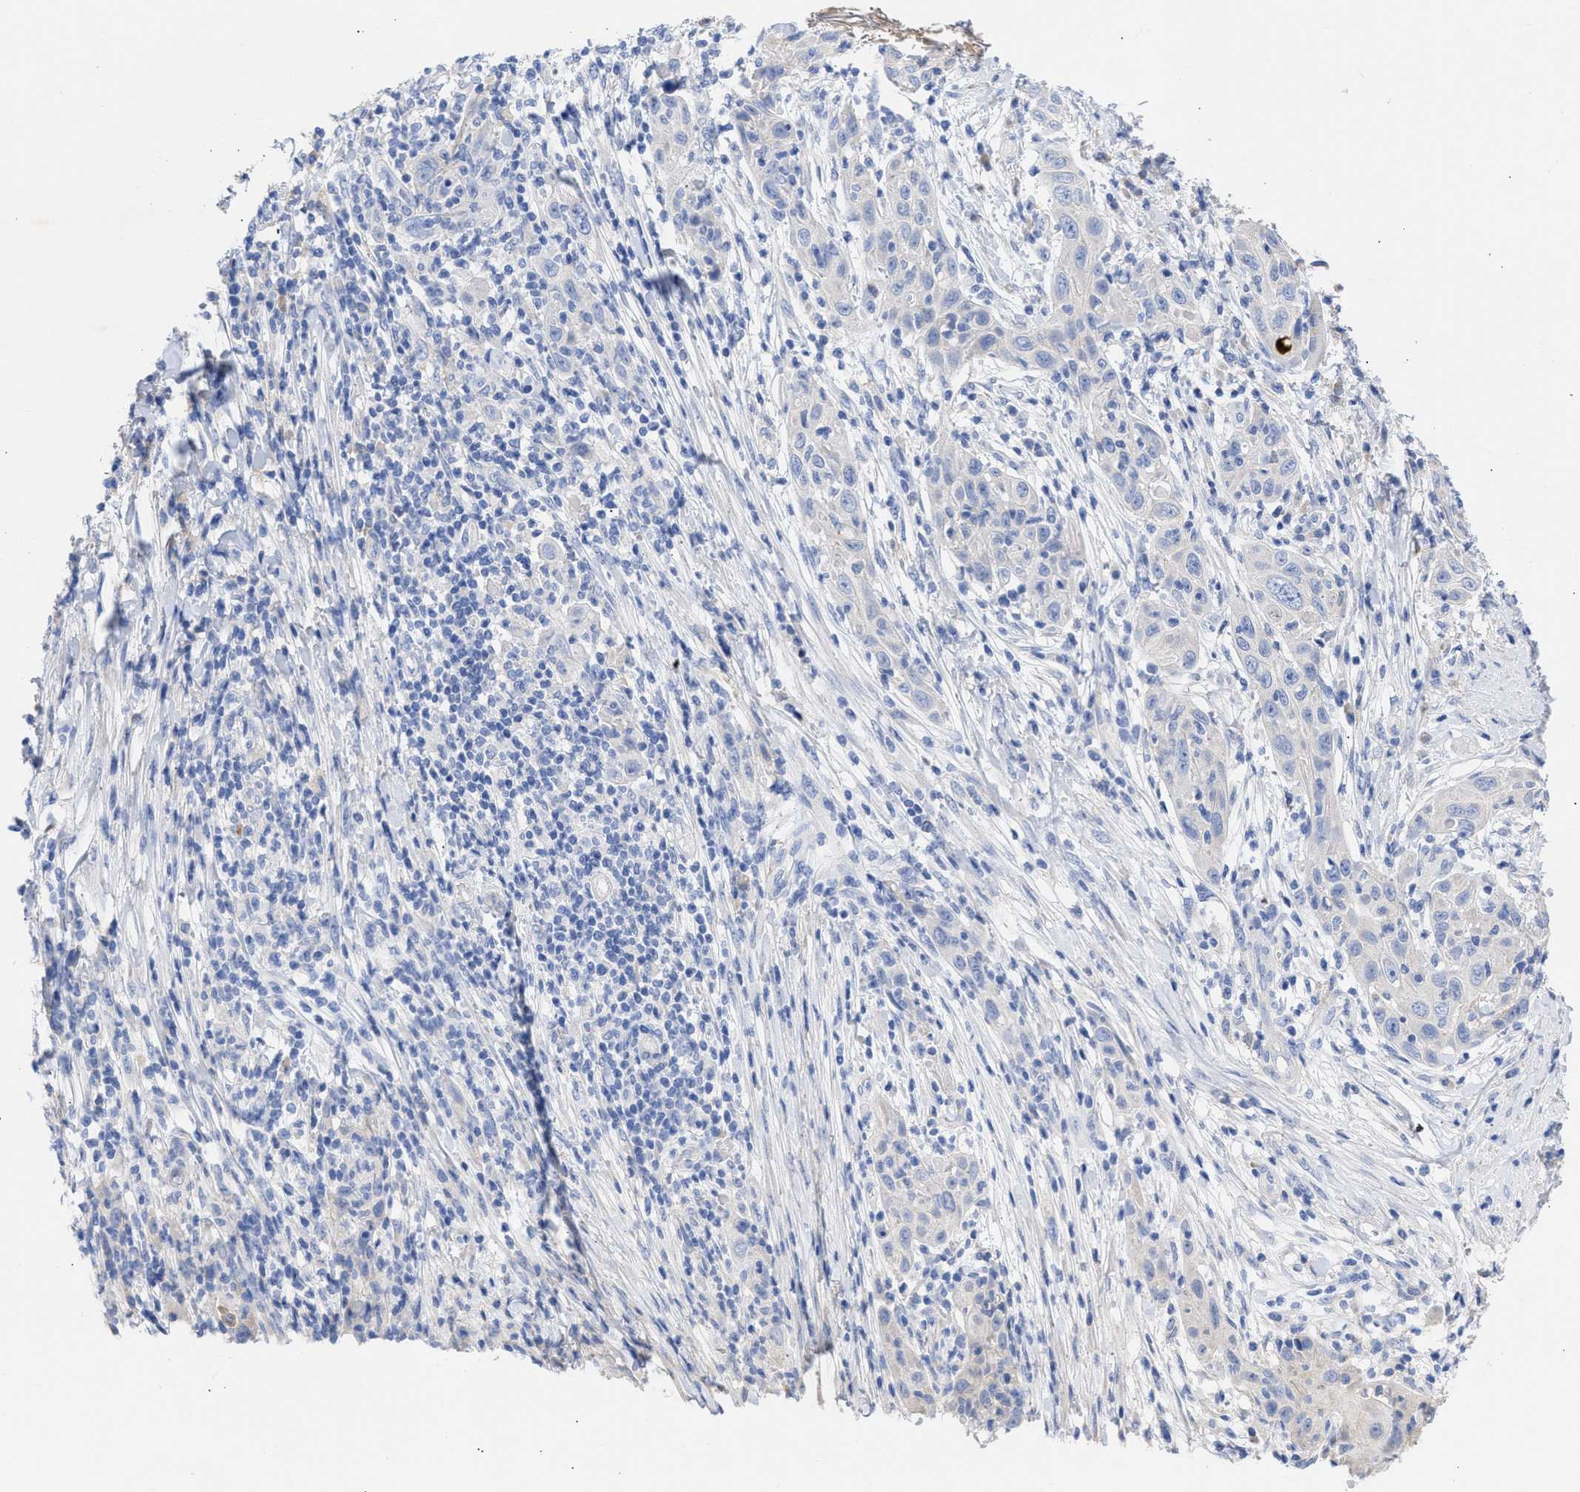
{"staining": {"intensity": "negative", "quantity": "none", "location": "none"}, "tissue": "skin cancer", "cell_type": "Tumor cells", "image_type": "cancer", "snomed": [{"axis": "morphology", "description": "Squamous cell carcinoma, NOS"}, {"axis": "topography", "description": "Skin"}], "caption": "Skin squamous cell carcinoma was stained to show a protein in brown. There is no significant expression in tumor cells. (Stains: DAB immunohistochemistry with hematoxylin counter stain, Microscopy: brightfield microscopy at high magnification).", "gene": "RSPH1", "patient": {"sex": "female", "age": 88}}